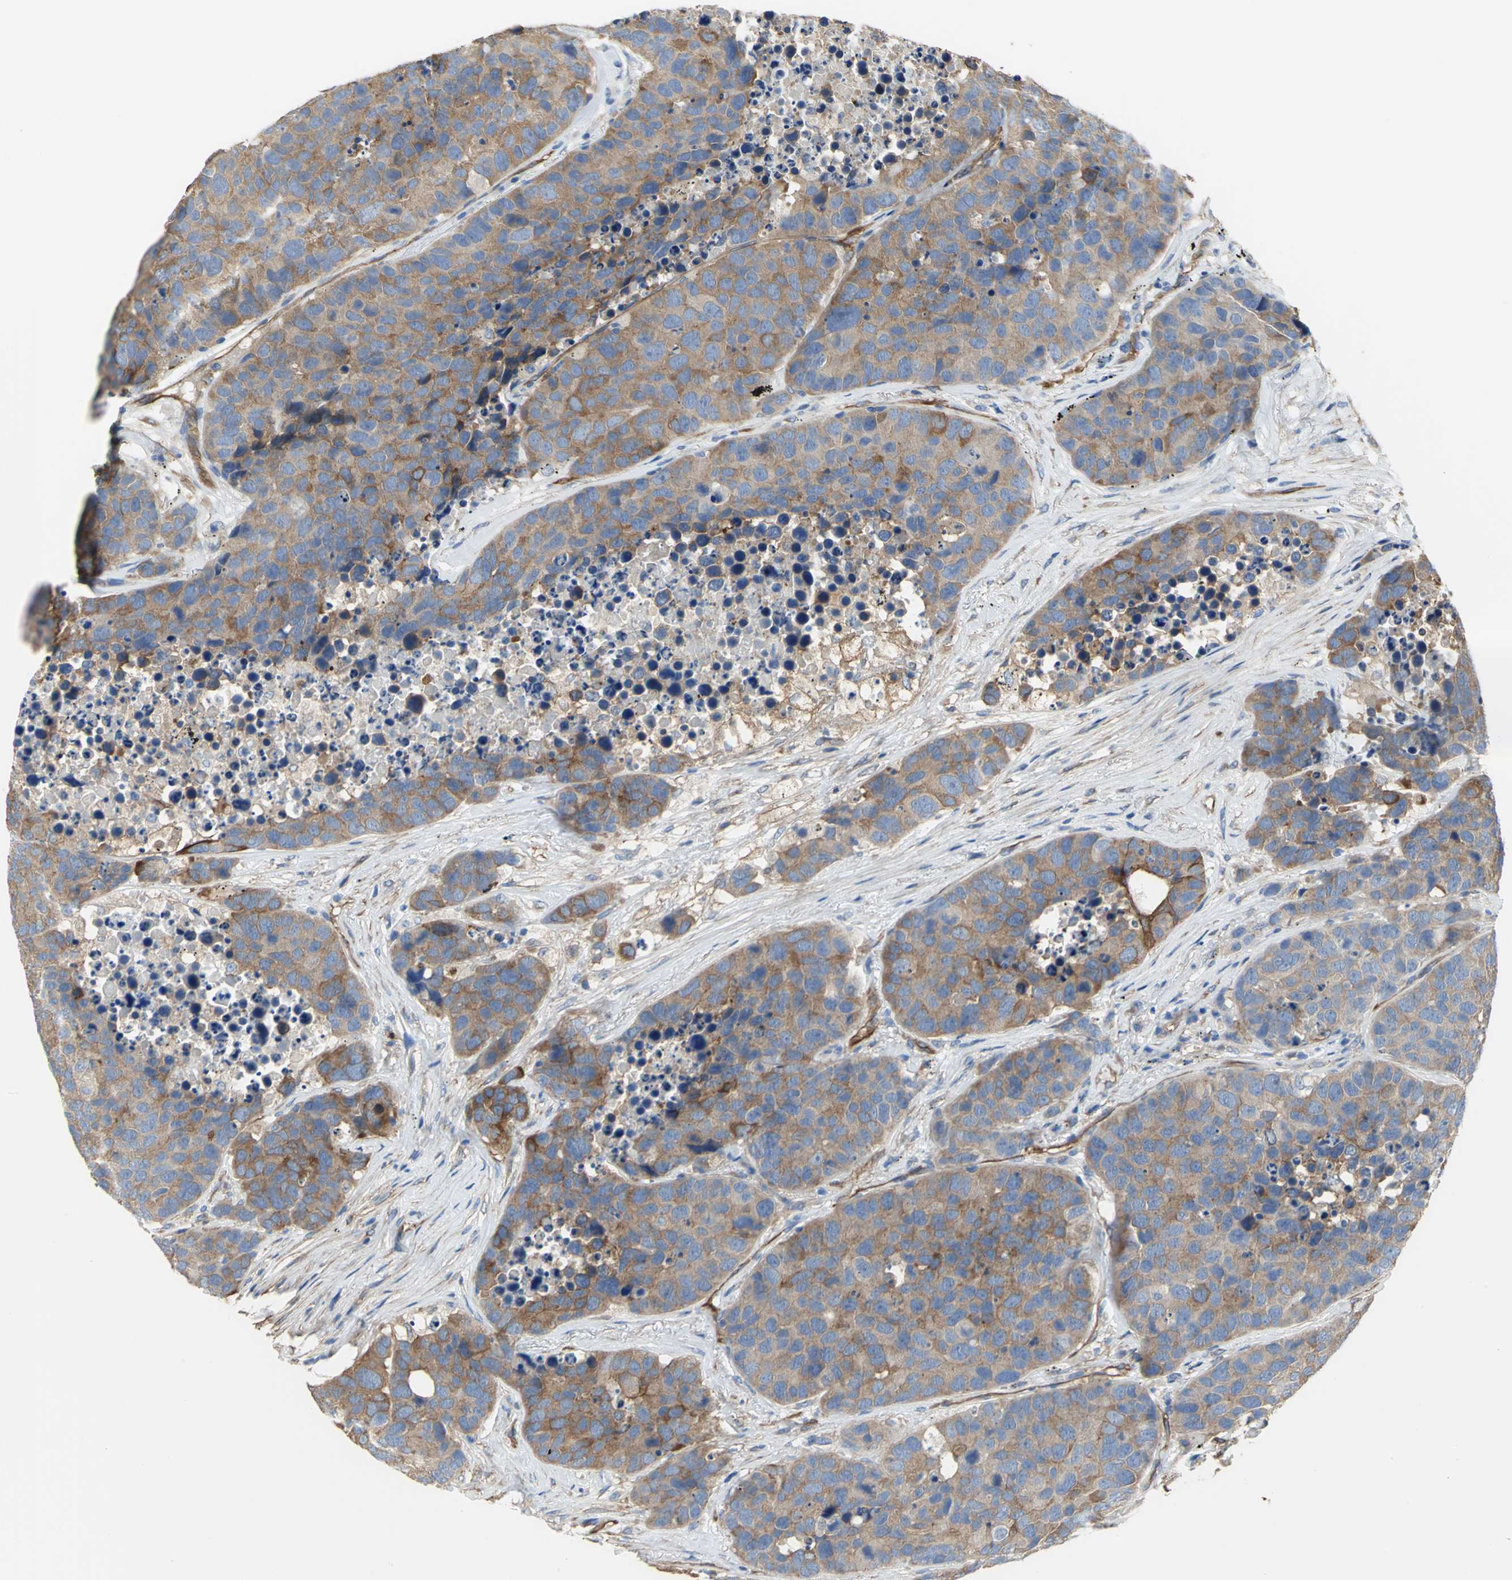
{"staining": {"intensity": "moderate", "quantity": ">75%", "location": "cytoplasmic/membranous"}, "tissue": "carcinoid", "cell_type": "Tumor cells", "image_type": "cancer", "snomed": [{"axis": "morphology", "description": "Carcinoid, malignant, NOS"}, {"axis": "topography", "description": "Lung"}], "caption": "Immunohistochemistry image of neoplastic tissue: carcinoid stained using immunohistochemistry (IHC) shows medium levels of moderate protein expression localized specifically in the cytoplasmic/membranous of tumor cells, appearing as a cytoplasmic/membranous brown color.", "gene": "FLNB", "patient": {"sex": "male", "age": 60}}